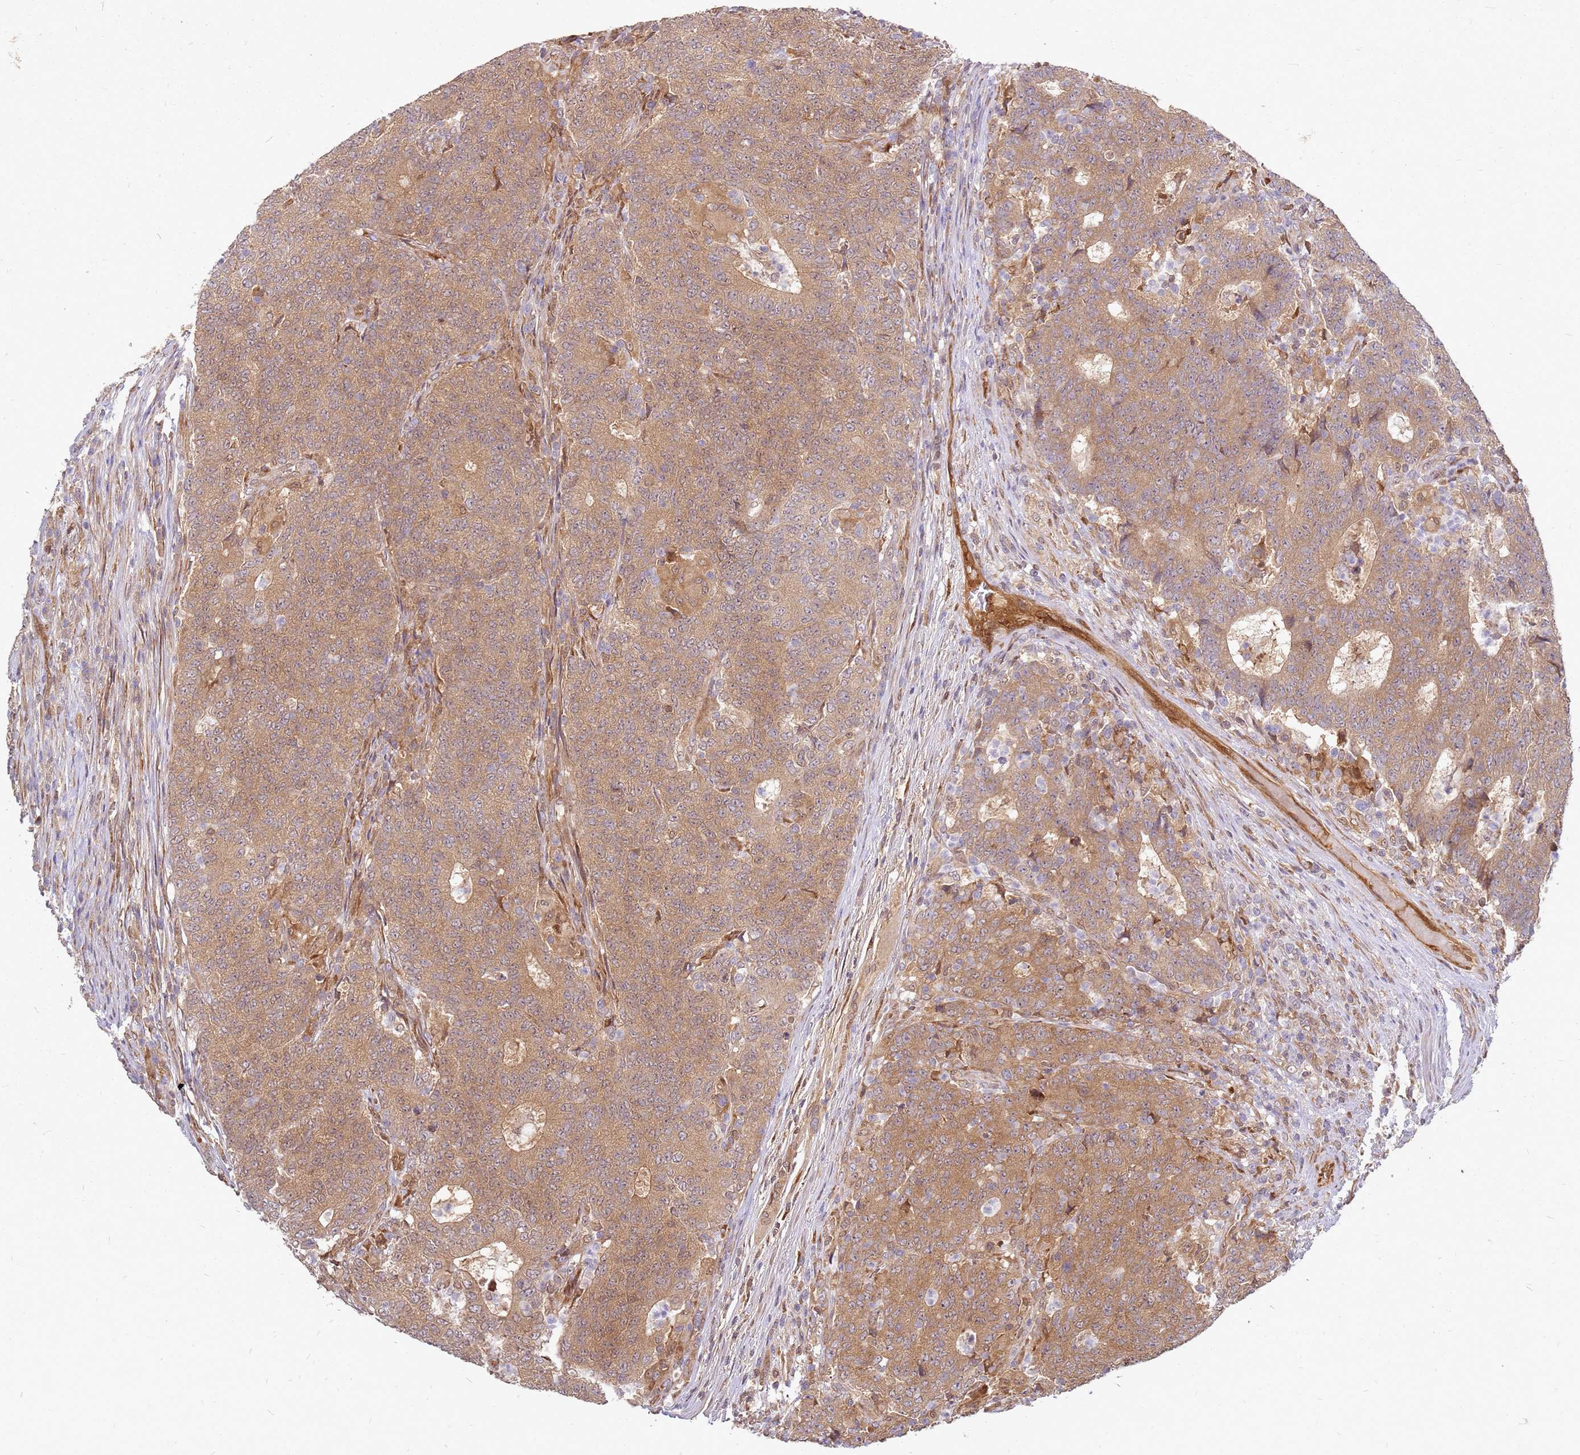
{"staining": {"intensity": "moderate", "quantity": ">75%", "location": "cytoplasmic/membranous"}, "tissue": "colorectal cancer", "cell_type": "Tumor cells", "image_type": "cancer", "snomed": [{"axis": "morphology", "description": "Adenocarcinoma, NOS"}, {"axis": "topography", "description": "Colon"}], "caption": "A brown stain labels moderate cytoplasmic/membranous expression of a protein in human adenocarcinoma (colorectal) tumor cells.", "gene": "NUDT14", "patient": {"sex": "female", "age": 75}}